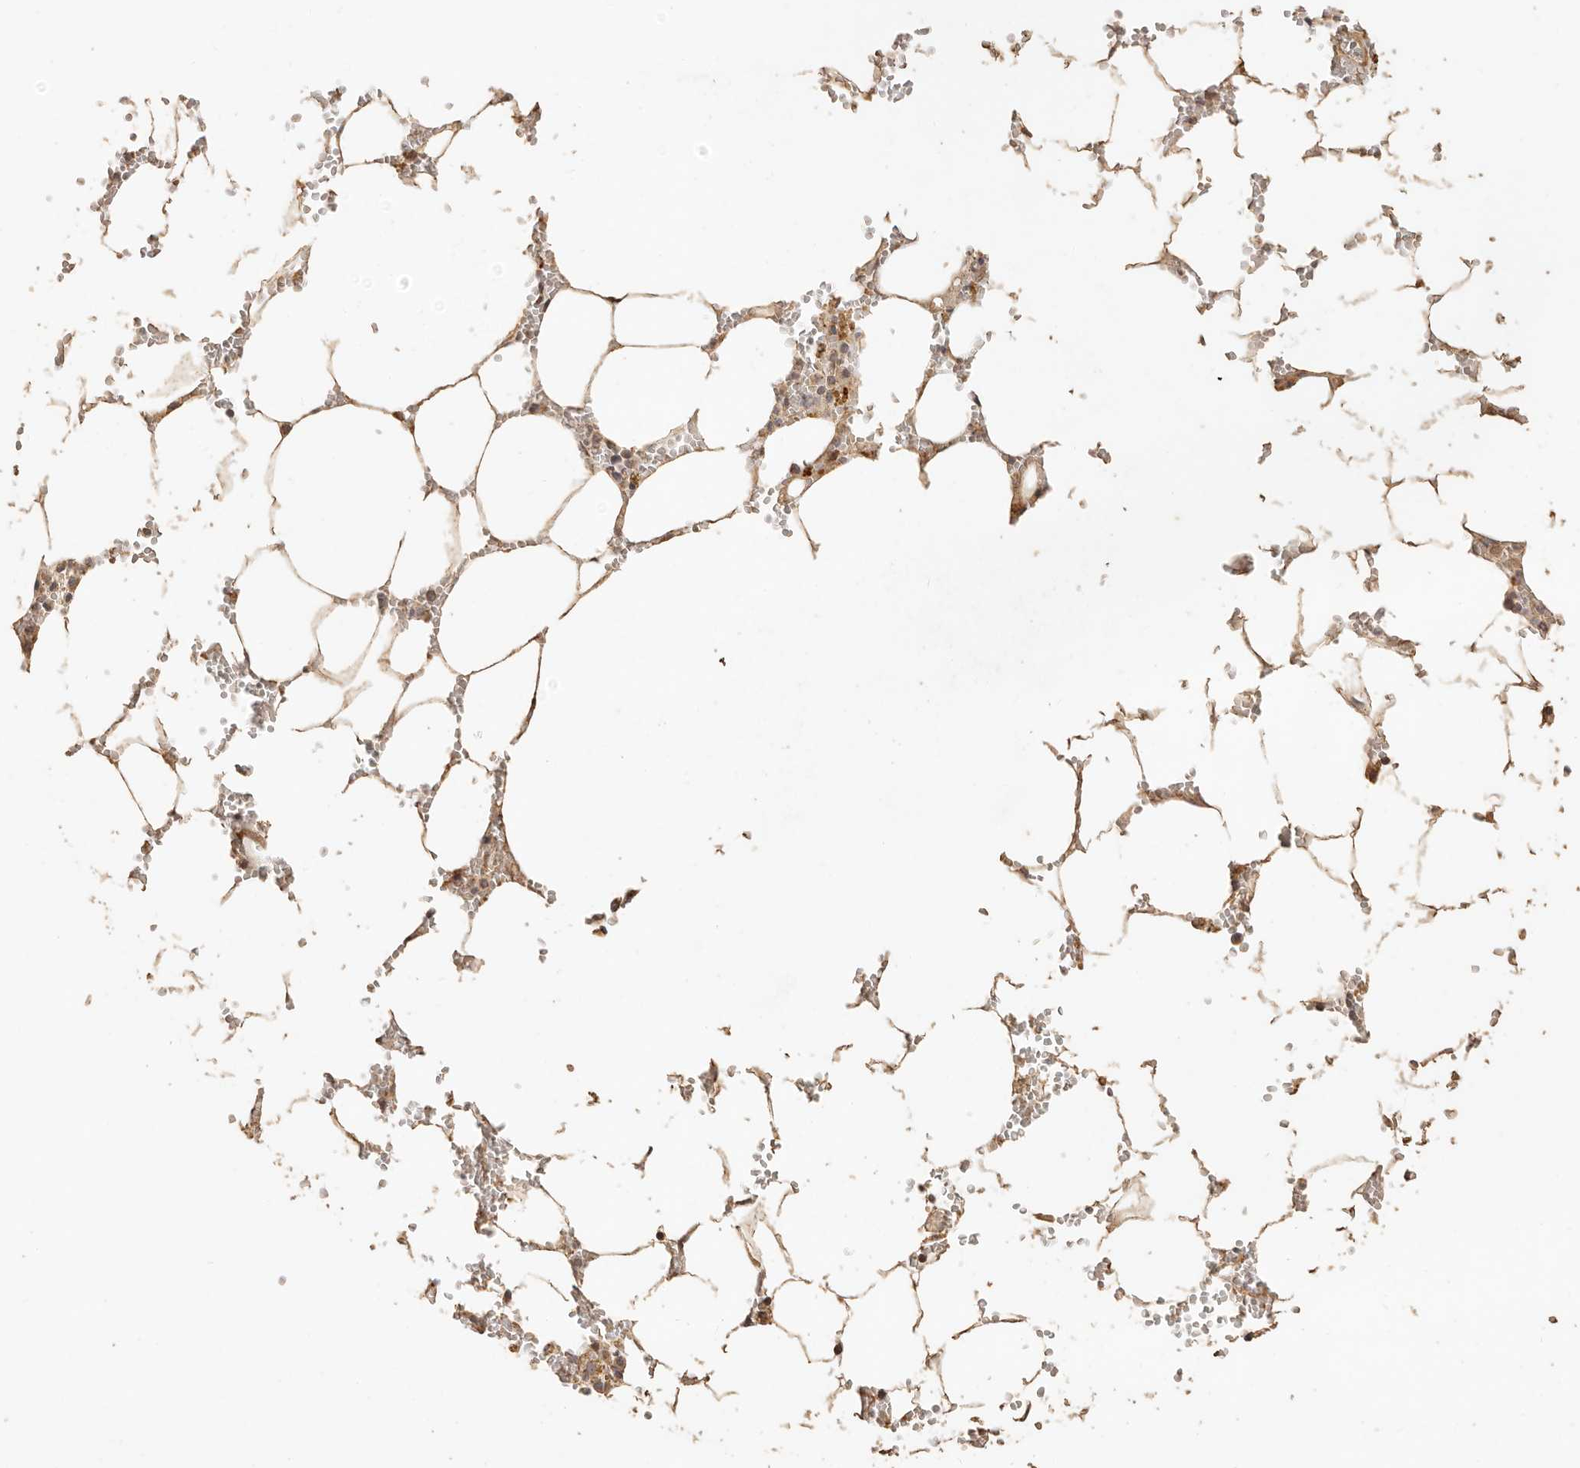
{"staining": {"intensity": "strong", "quantity": "<25%", "location": "cytoplasmic/membranous"}, "tissue": "bone marrow", "cell_type": "Hematopoietic cells", "image_type": "normal", "snomed": [{"axis": "morphology", "description": "Normal tissue, NOS"}, {"axis": "topography", "description": "Bone marrow"}], "caption": "Bone marrow was stained to show a protein in brown. There is medium levels of strong cytoplasmic/membranous staining in about <25% of hematopoietic cells. (IHC, brightfield microscopy, high magnification).", "gene": "PTPN22", "patient": {"sex": "male", "age": 70}}